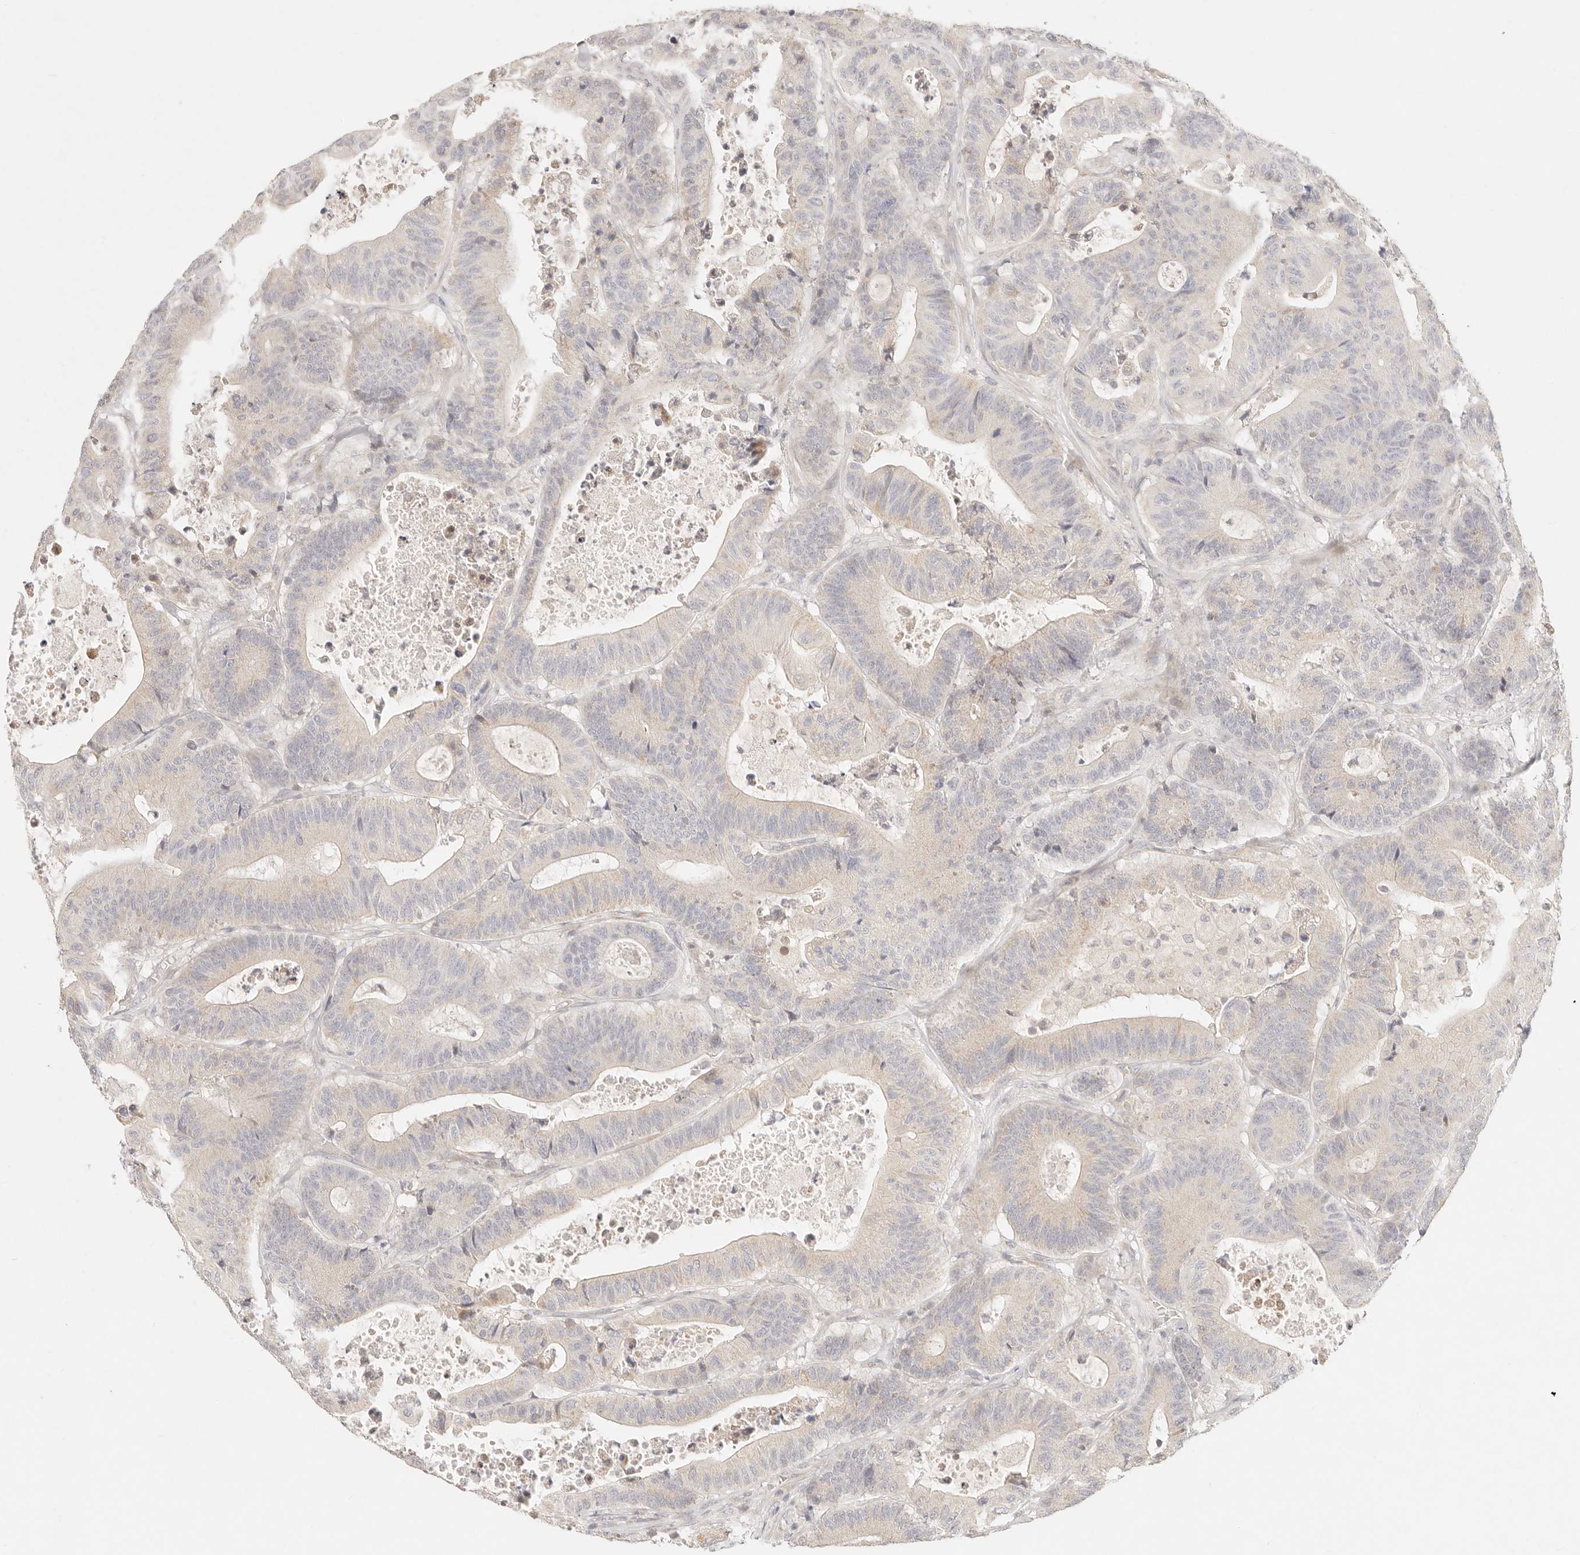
{"staining": {"intensity": "negative", "quantity": "none", "location": "none"}, "tissue": "colorectal cancer", "cell_type": "Tumor cells", "image_type": "cancer", "snomed": [{"axis": "morphology", "description": "Adenocarcinoma, NOS"}, {"axis": "topography", "description": "Colon"}], "caption": "This is an immunohistochemistry photomicrograph of adenocarcinoma (colorectal). There is no expression in tumor cells.", "gene": "GPR156", "patient": {"sex": "female", "age": 84}}